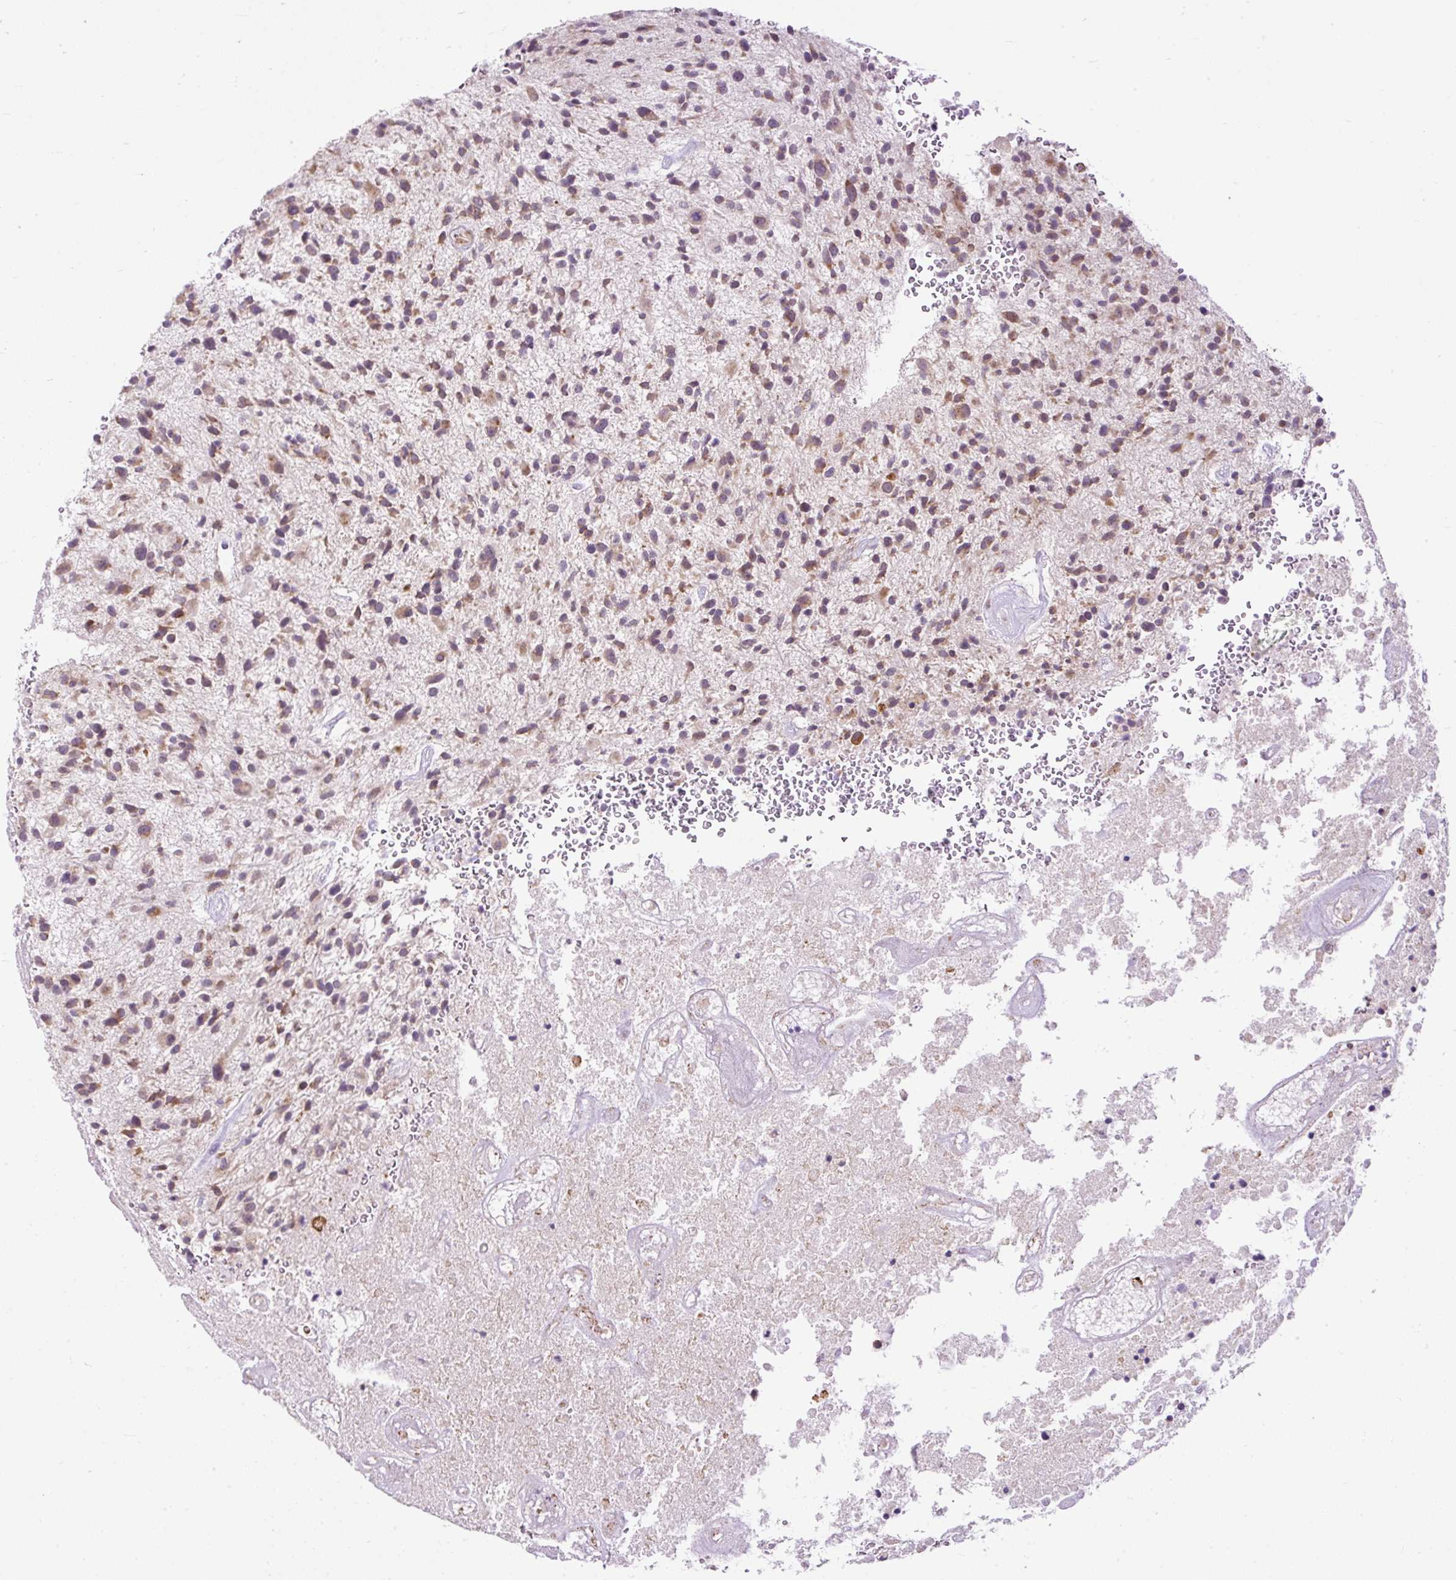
{"staining": {"intensity": "moderate", "quantity": "25%-75%", "location": "cytoplasmic/membranous"}, "tissue": "glioma", "cell_type": "Tumor cells", "image_type": "cancer", "snomed": [{"axis": "morphology", "description": "Glioma, malignant, High grade"}, {"axis": "topography", "description": "Brain"}], "caption": "This is a micrograph of IHC staining of glioma, which shows moderate positivity in the cytoplasmic/membranous of tumor cells.", "gene": "FMC1", "patient": {"sex": "male", "age": 47}}